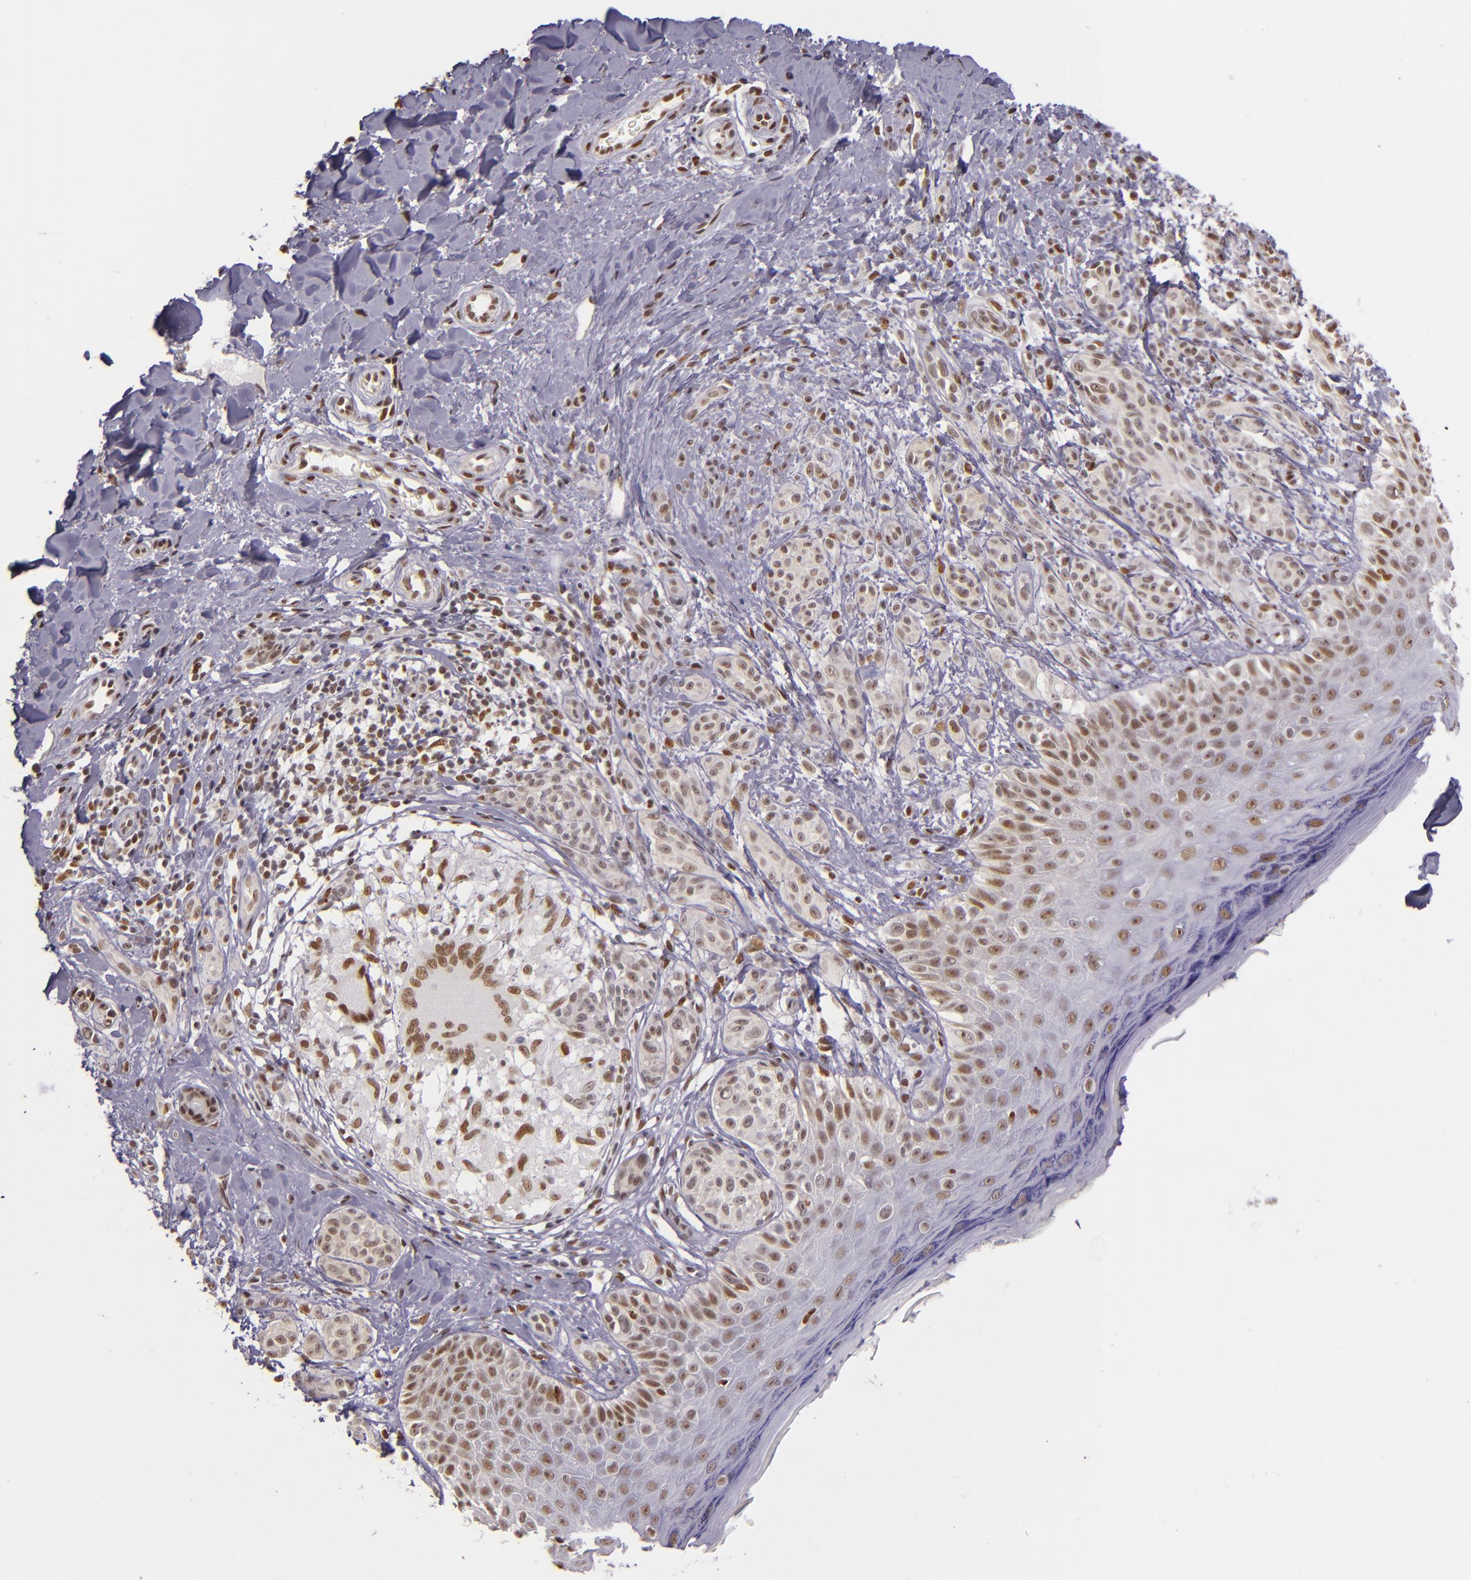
{"staining": {"intensity": "weak", "quantity": "25%-75%", "location": "nuclear"}, "tissue": "melanoma", "cell_type": "Tumor cells", "image_type": "cancer", "snomed": [{"axis": "morphology", "description": "Malignant melanoma, NOS"}, {"axis": "topography", "description": "Skin"}], "caption": "Protein expression by IHC exhibits weak nuclear staining in about 25%-75% of tumor cells in malignant melanoma.", "gene": "NCOR2", "patient": {"sex": "male", "age": 57}}